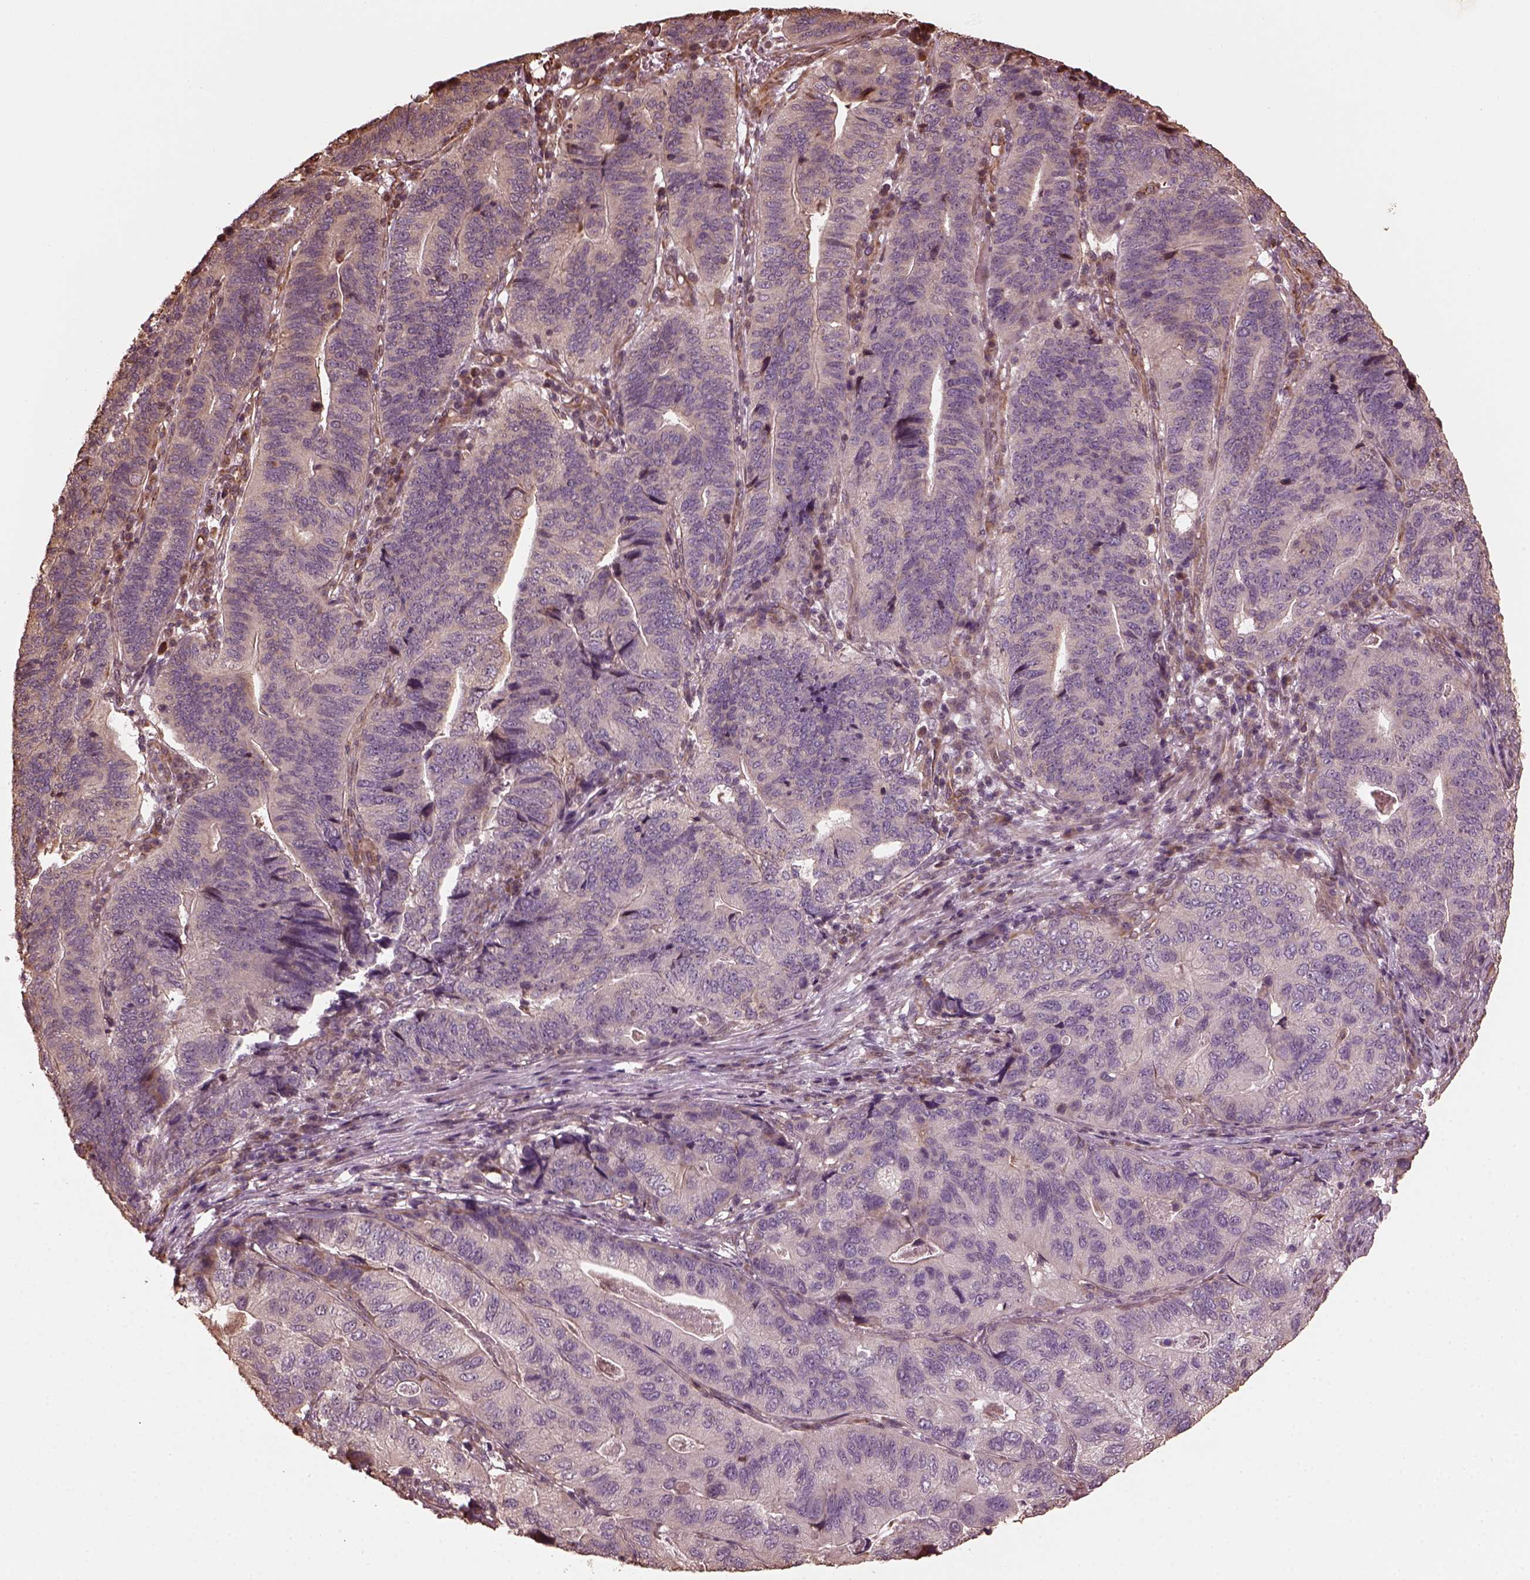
{"staining": {"intensity": "negative", "quantity": "none", "location": "none"}, "tissue": "stomach cancer", "cell_type": "Tumor cells", "image_type": "cancer", "snomed": [{"axis": "morphology", "description": "Adenocarcinoma, NOS"}, {"axis": "topography", "description": "Stomach, upper"}], "caption": "The immunohistochemistry image has no significant positivity in tumor cells of stomach adenocarcinoma tissue.", "gene": "GTPBP1", "patient": {"sex": "female", "age": 67}}